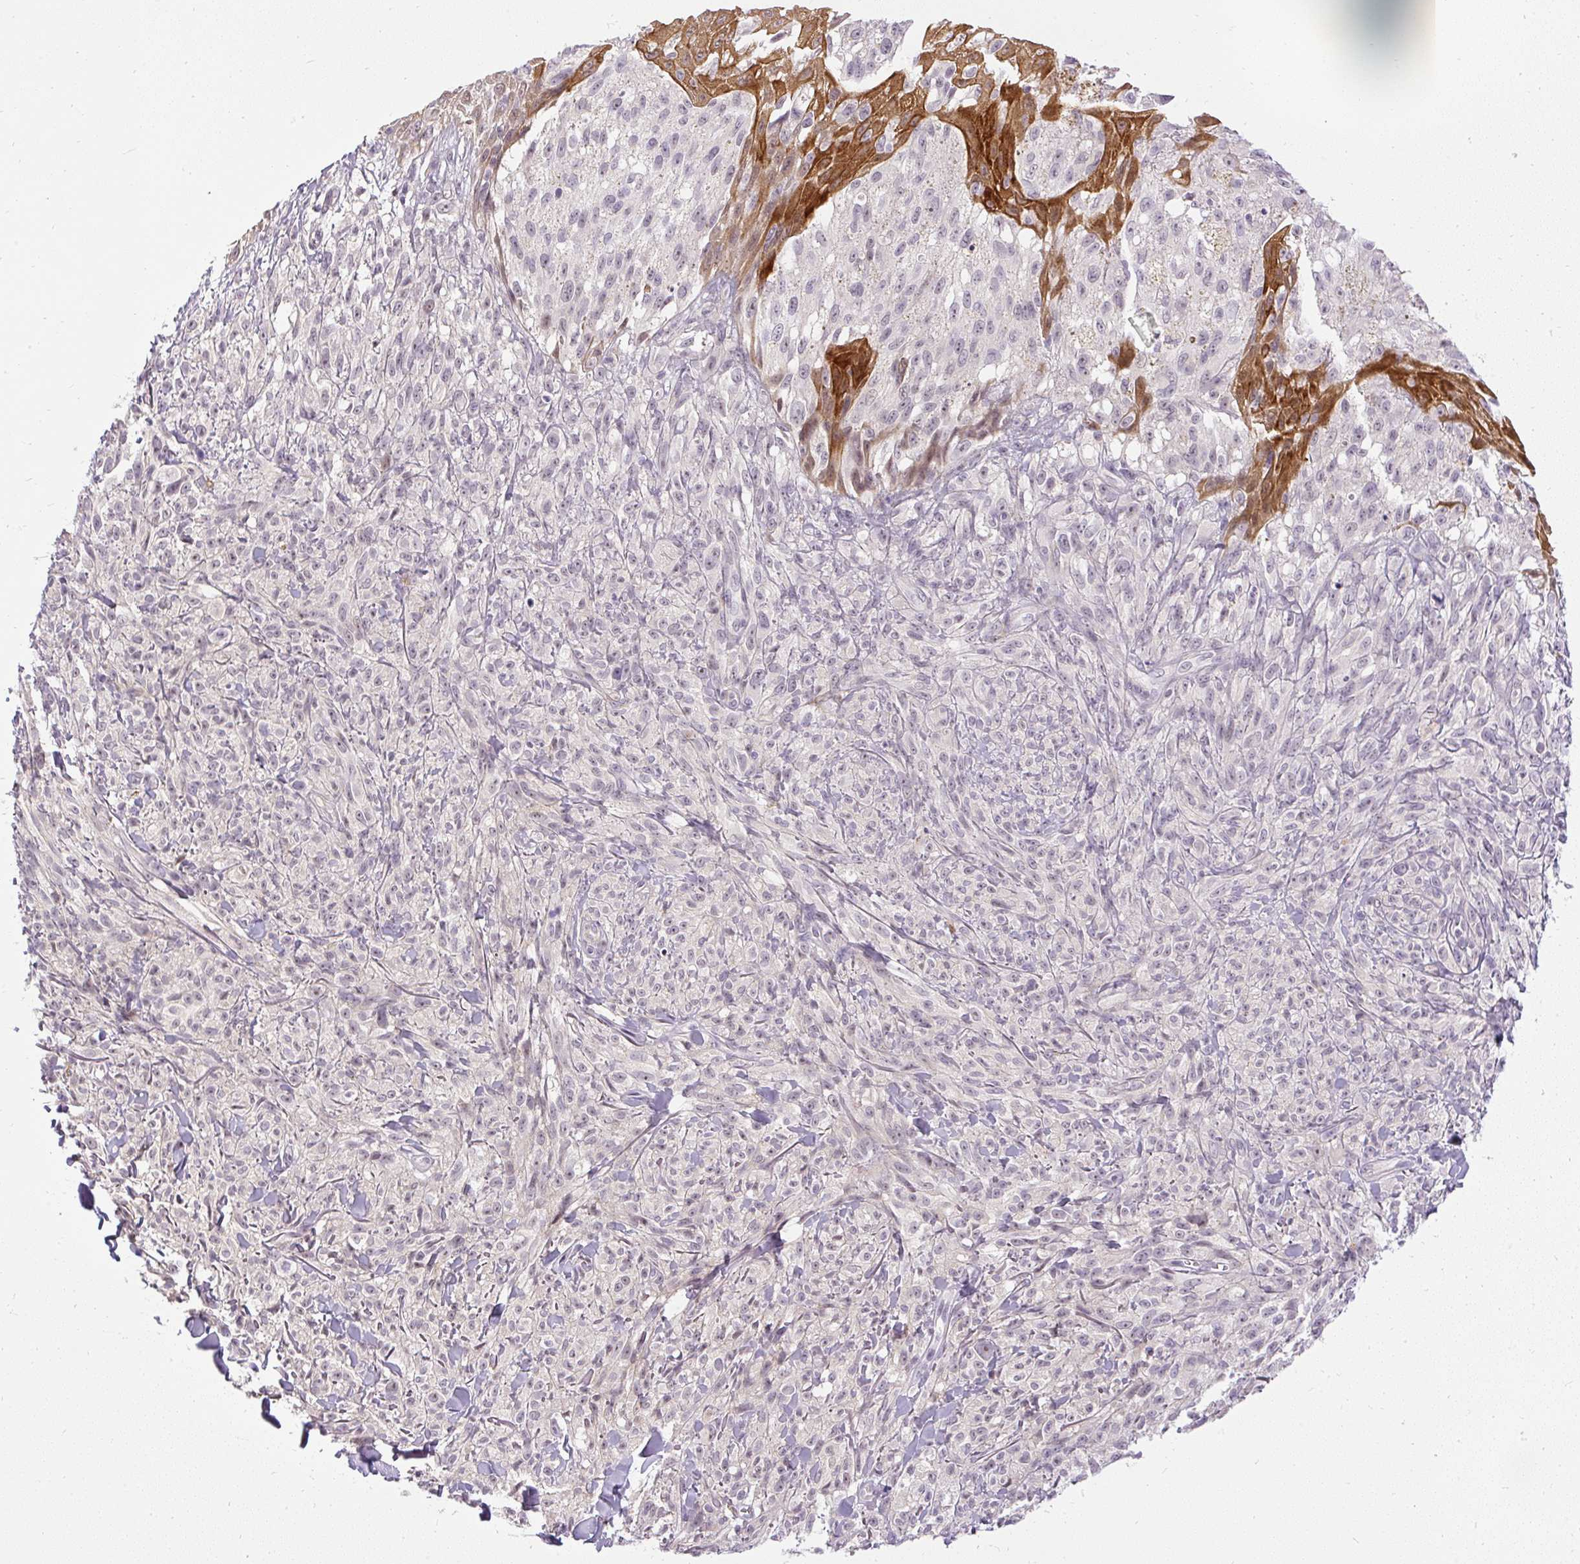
{"staining": {"intensity": "negative", "quantity": "none", "location": "none"}, "tissue": "melanoma", "cell_type": "Tumor cells", "image_type": "cancer", "snomed": [{"axis": "morphology", "description": "Malignant melanoma, NOS"}, {"axis": "topography", "description": "Skin of upper arm"}], "caption": "Tumor cells are negative for brown protein staining in malignant melanoma.", "gene": "FAM117B", "patient": {"sex": "female", "age": 65}}